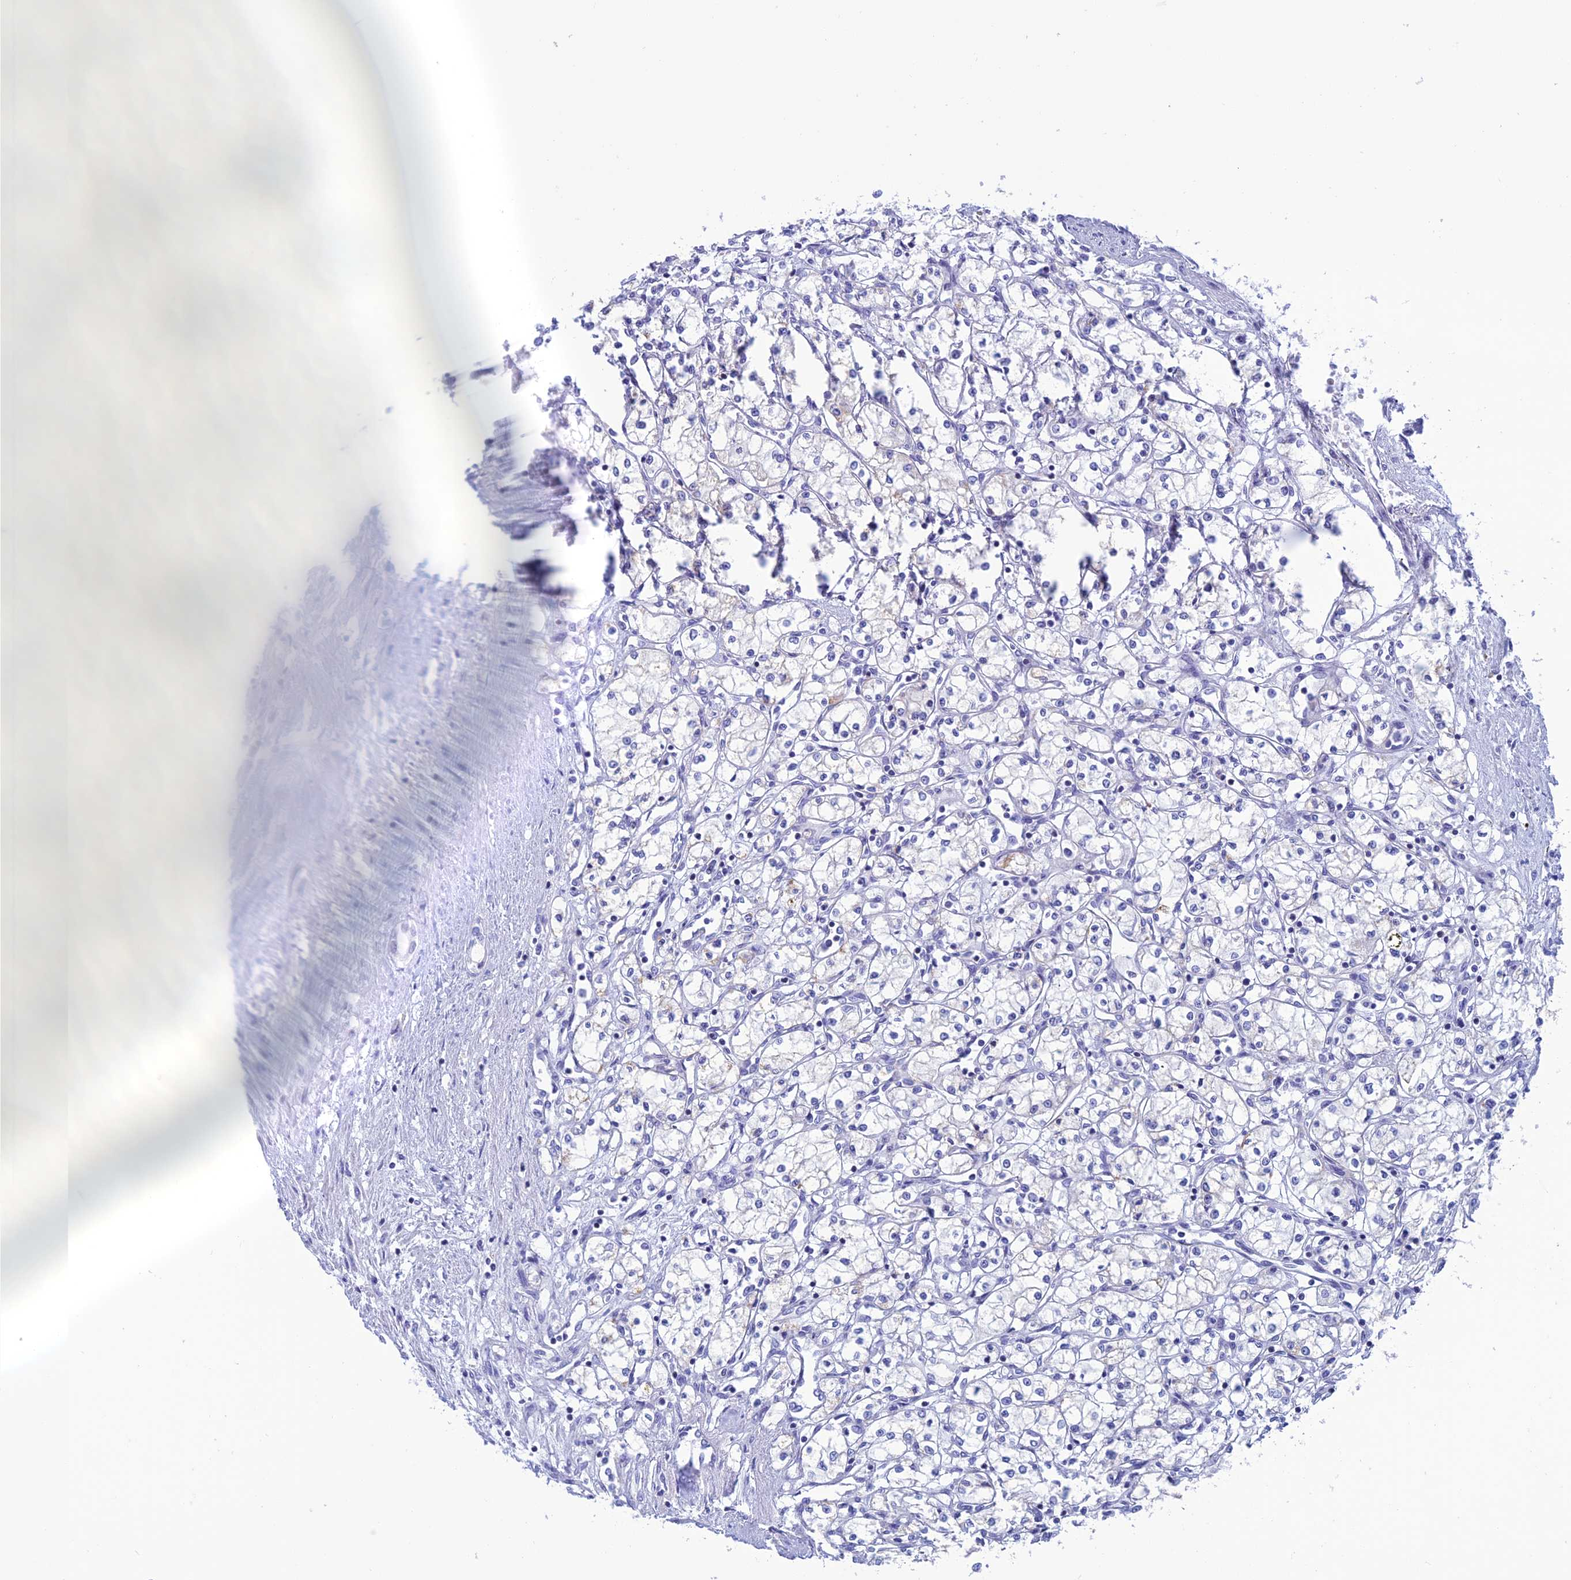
{"staining": {"intensity": "negative", "quantity": "none", "location": "none"}, "tissue": "renal cancer", "cell_type": "Tumor cells", "image_type": "cancer", "snomed": [{"axis": "morphology", "description": "Adenocarcinoma, NOS"}, {"axis": "topography", "description": "Kidney"}], "caption": "IHC photomicrograph of neoplastic tissue: human adenocarcinoma (renal) stained with DAB displays no significant protein staining in tumor cells.", "gene": "NXPE4", "patient": {"sex": "male", "age": 59}}